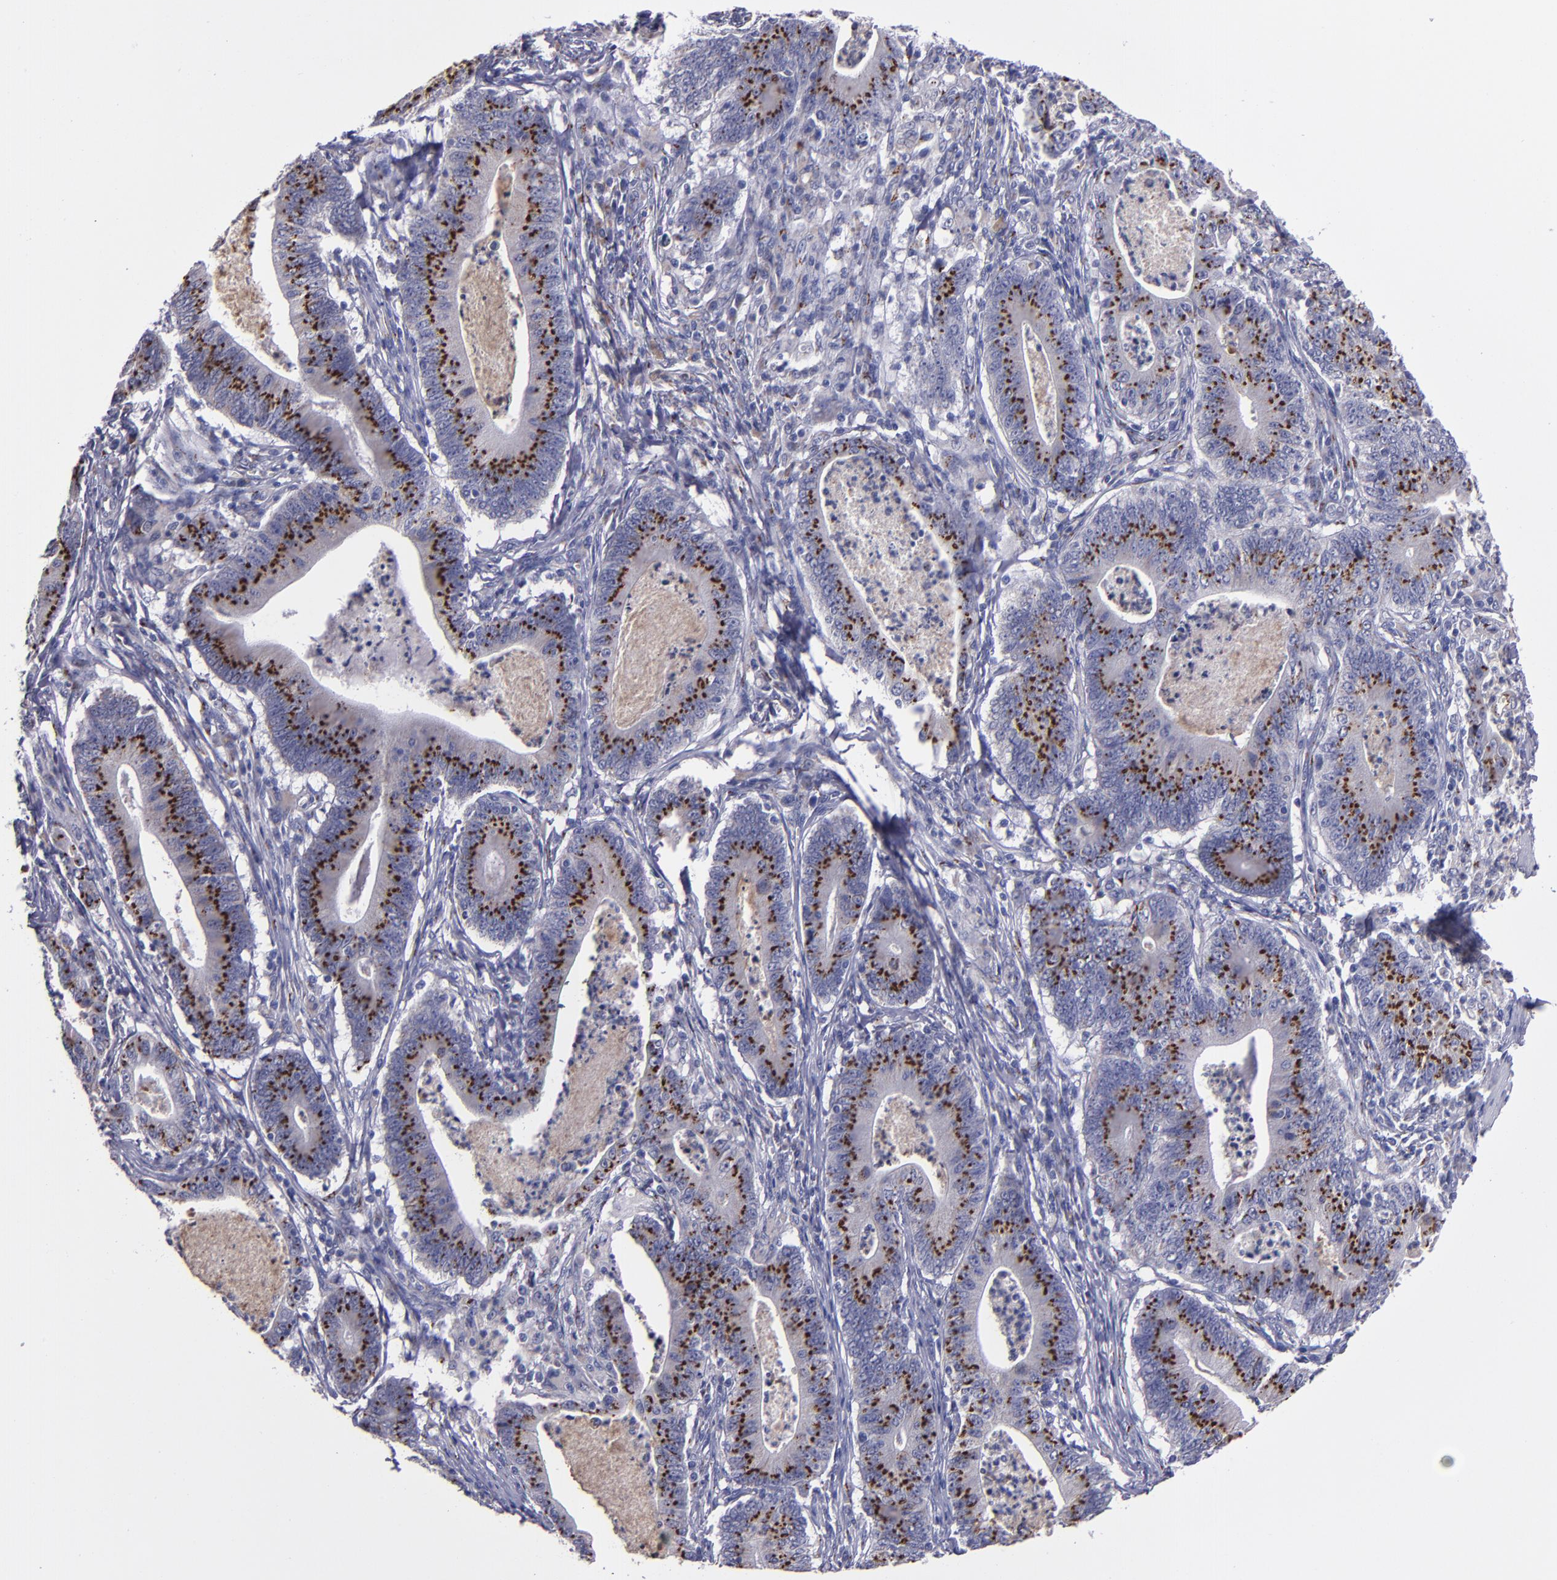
{"staining": {"intensity": "strong", "quantity": ">75%", "location": "cytoplasmic/membranous"}, "tissue": "stomach cancer", "cell_type": "Tumor cells", "image_type": "cancer", "snomed": [{"axis": "morphology", "description": "Adenocarcinoma, NOS"}, {"axis": "topography", "description": "Stomach, lower"}], "caption": "Immunohistochemistry (IHC) micrograph of neoplastic tissue: stomach adenocarcinoma stained using immunohistochemistry exhibits high levels of strong protein expression localized specifically in the cytoplasmic/membranous of tumor cells, appearing as a cytoplasmic/membranous brown color.", "gene": "RAB41", "patient": {"sex": "female", "age": 86}}